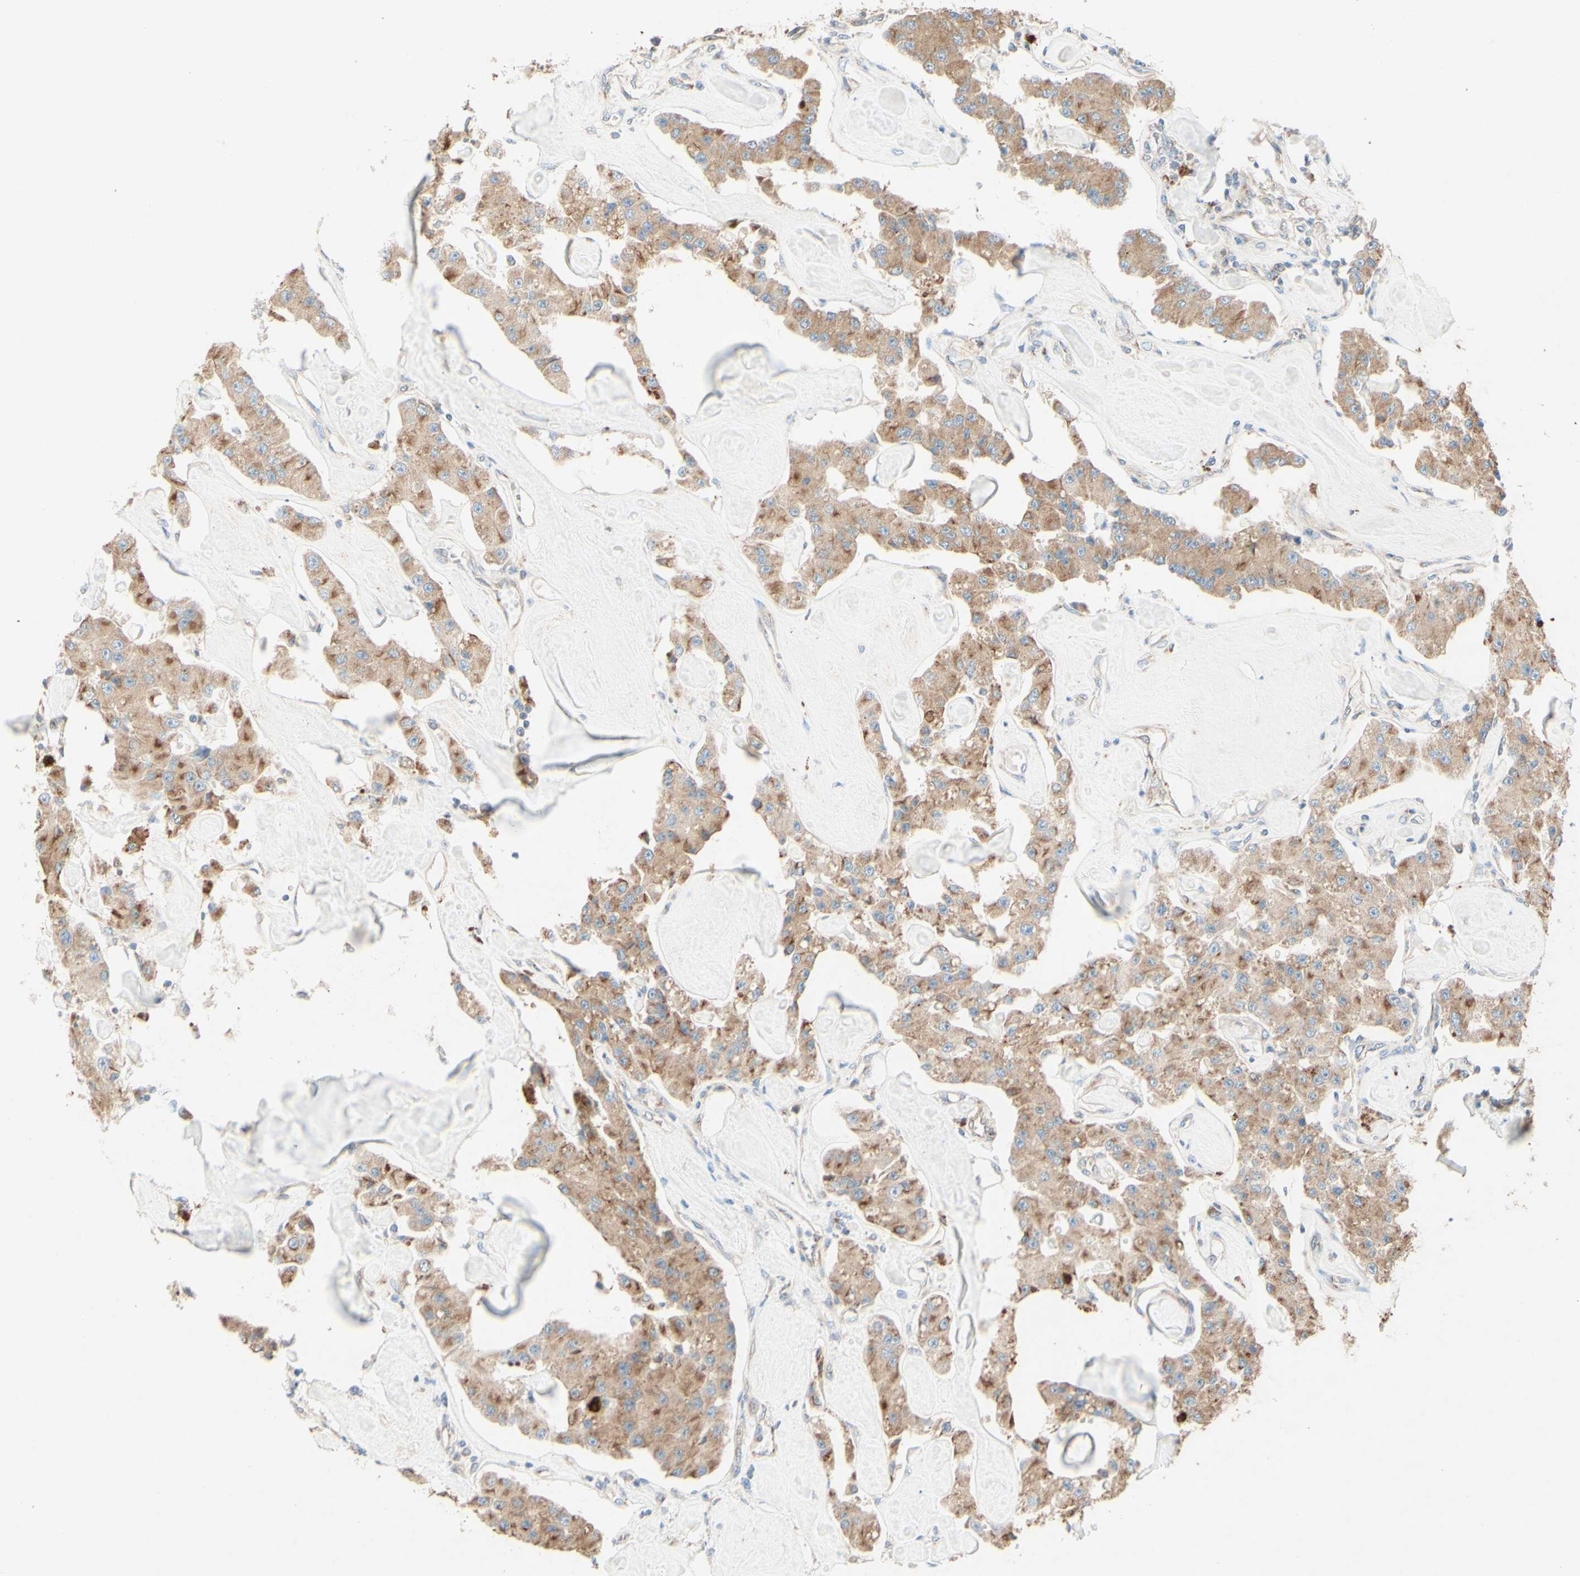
{"staining": {"intensity": "moderate", "quantity": ">75%", "location": "cytoplasmic/membranous"}, "tissue": "carcinoid", "cell_type": "Tumor cells", "image_type": "cancer", "snomed": [{"axis": "morphology", "description": "Carcinoid, malignant, NOS"}, {"axis": "topography", "description": "Pancreas"}], "caption": "Immunohistochemistry (IHC) (DAB) staining of carcinoid displays moderate cytoplasmic/membranous protein expression in about >75% of tumor cells.", "gene": "MTM1", "patient": {"sex": "male", "age": 41}}